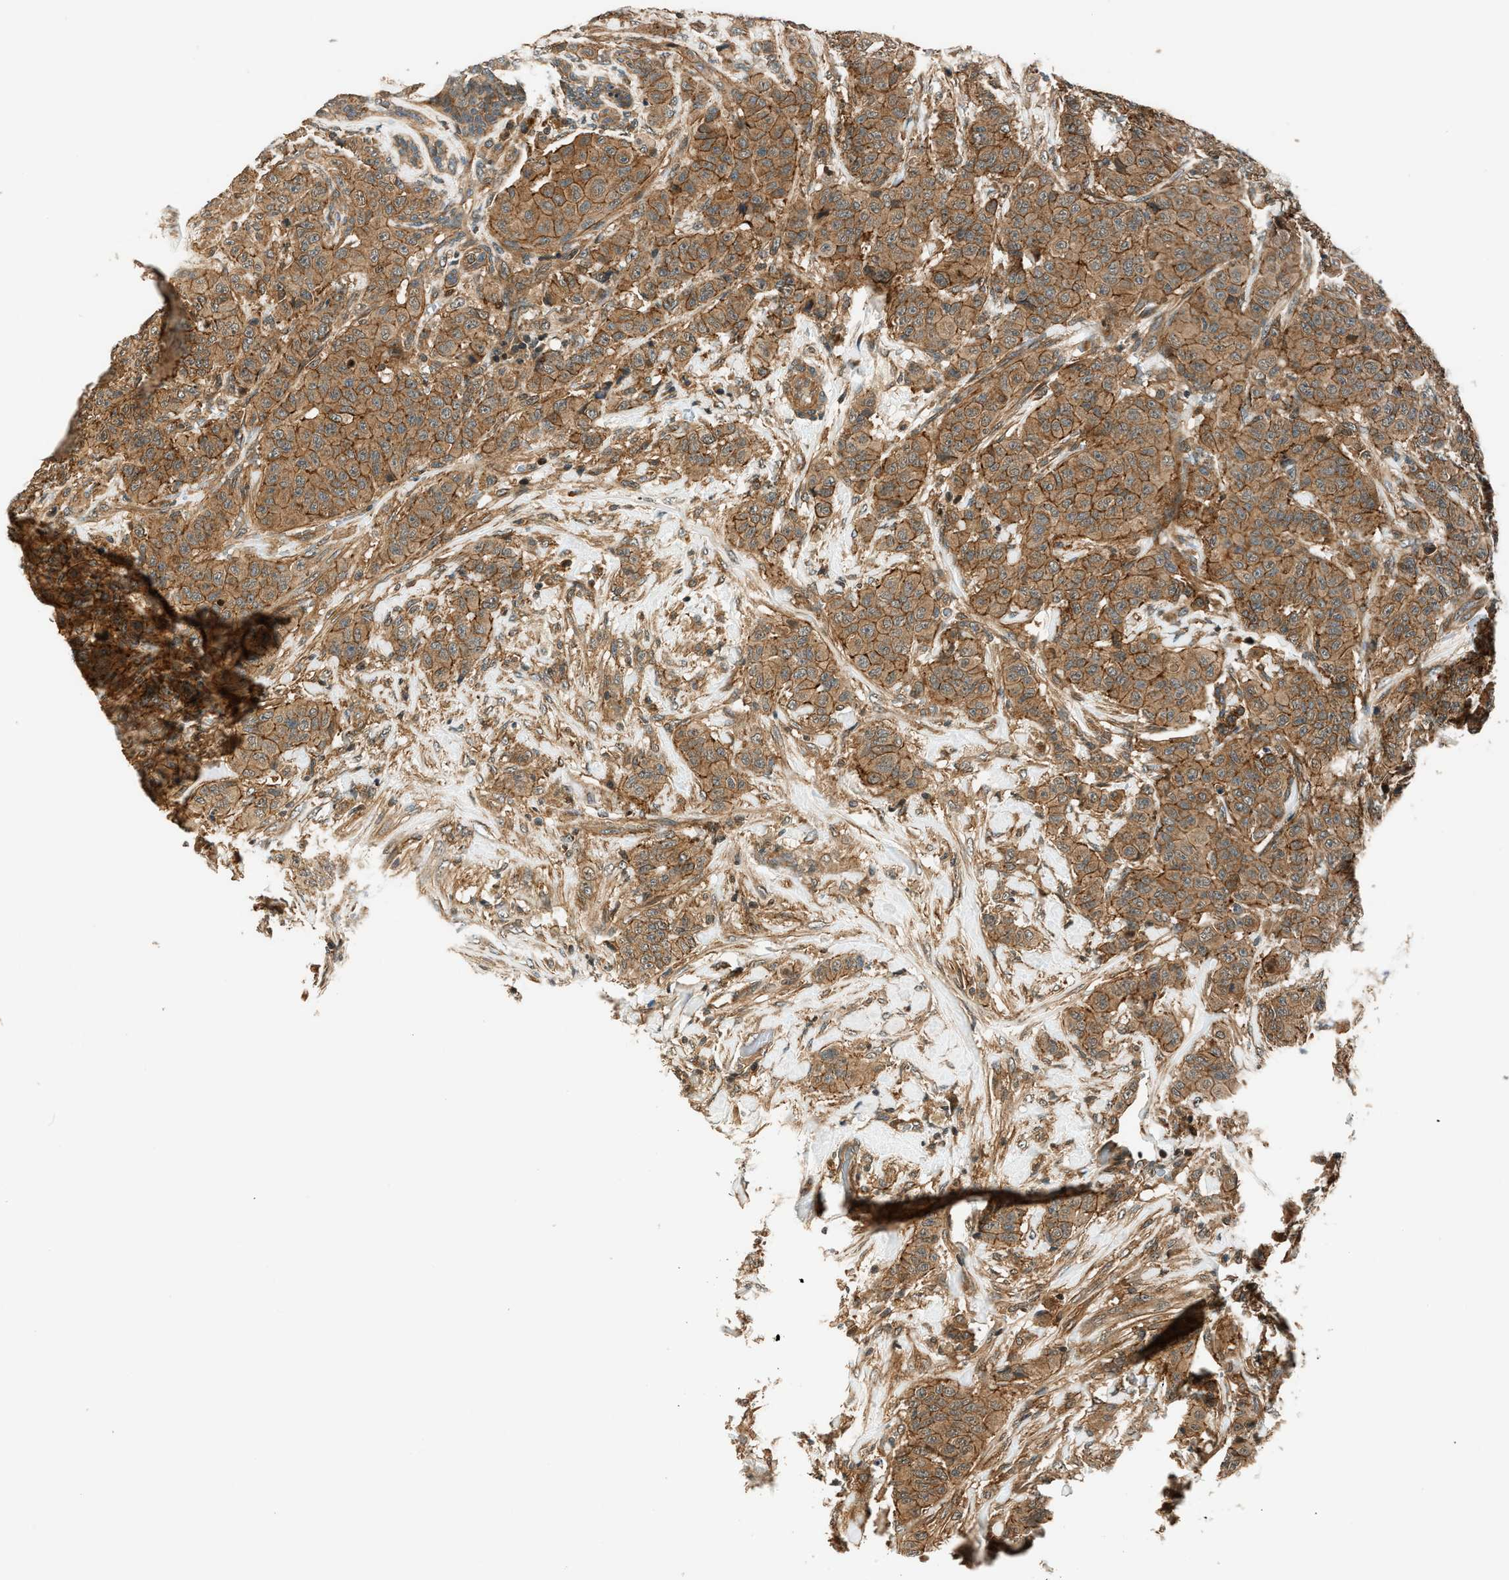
{"staining": {"intensity": "moderate", "quantity": ">75%", "location": "cytoplasmic/membranous"}, "tissue": "breast cancer", "cell_type": "Tumor cells", "image_type": "cancer", "snomed": [{"axis": "morphology", "description": "Normal tissue, NOS"}, {"axis": "morphology", "description": "Duct carcinoma"}, {"axis": "topography", "description": "Breast"}], "caption": "Breast cancer stained for a protein (brown) reveals moderate cytoplasmic/membranous positive staining in approximately >75% of tumor cells.", "gene": "ARHGEF11", "patient": {"sex": "female", "age": 40}}